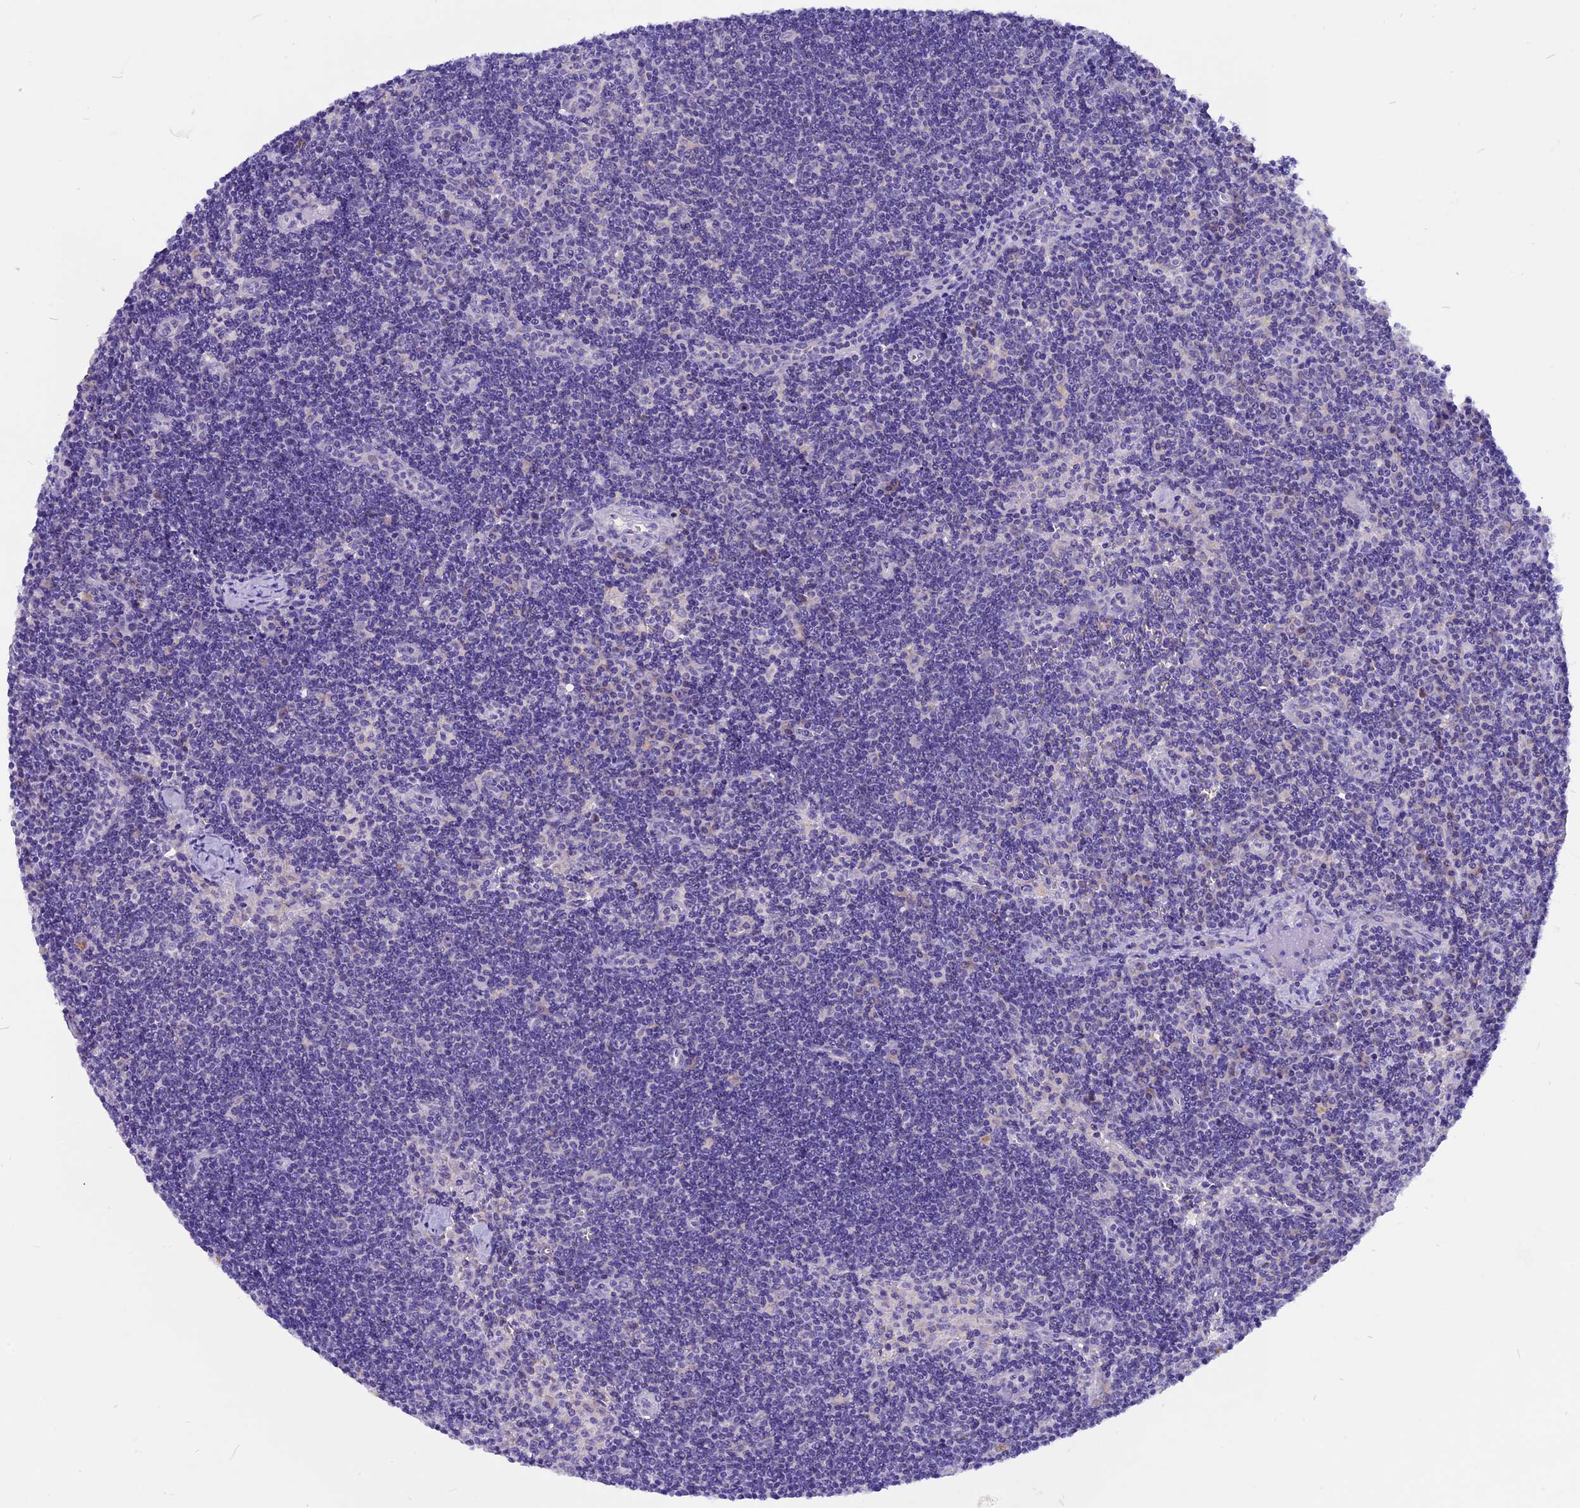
{"staining": {"intensity": "negative", "quantity": "none", "location": "none"}, "tissue": "lymph node", "cell_type": "Germinal center cells", "image_type": "normal", "snomed": [{"axis": "morphology", "description": "Normal tissue, NOS"}, {"axis": "topography", "description": "Lymph node"}], "caption": "Human lymph node stained for a protein using immunohistochemistry displays no positivity in germinal center cells.", "gene": "CCBE1", "patient": {"sex": "female", "age": 32}}